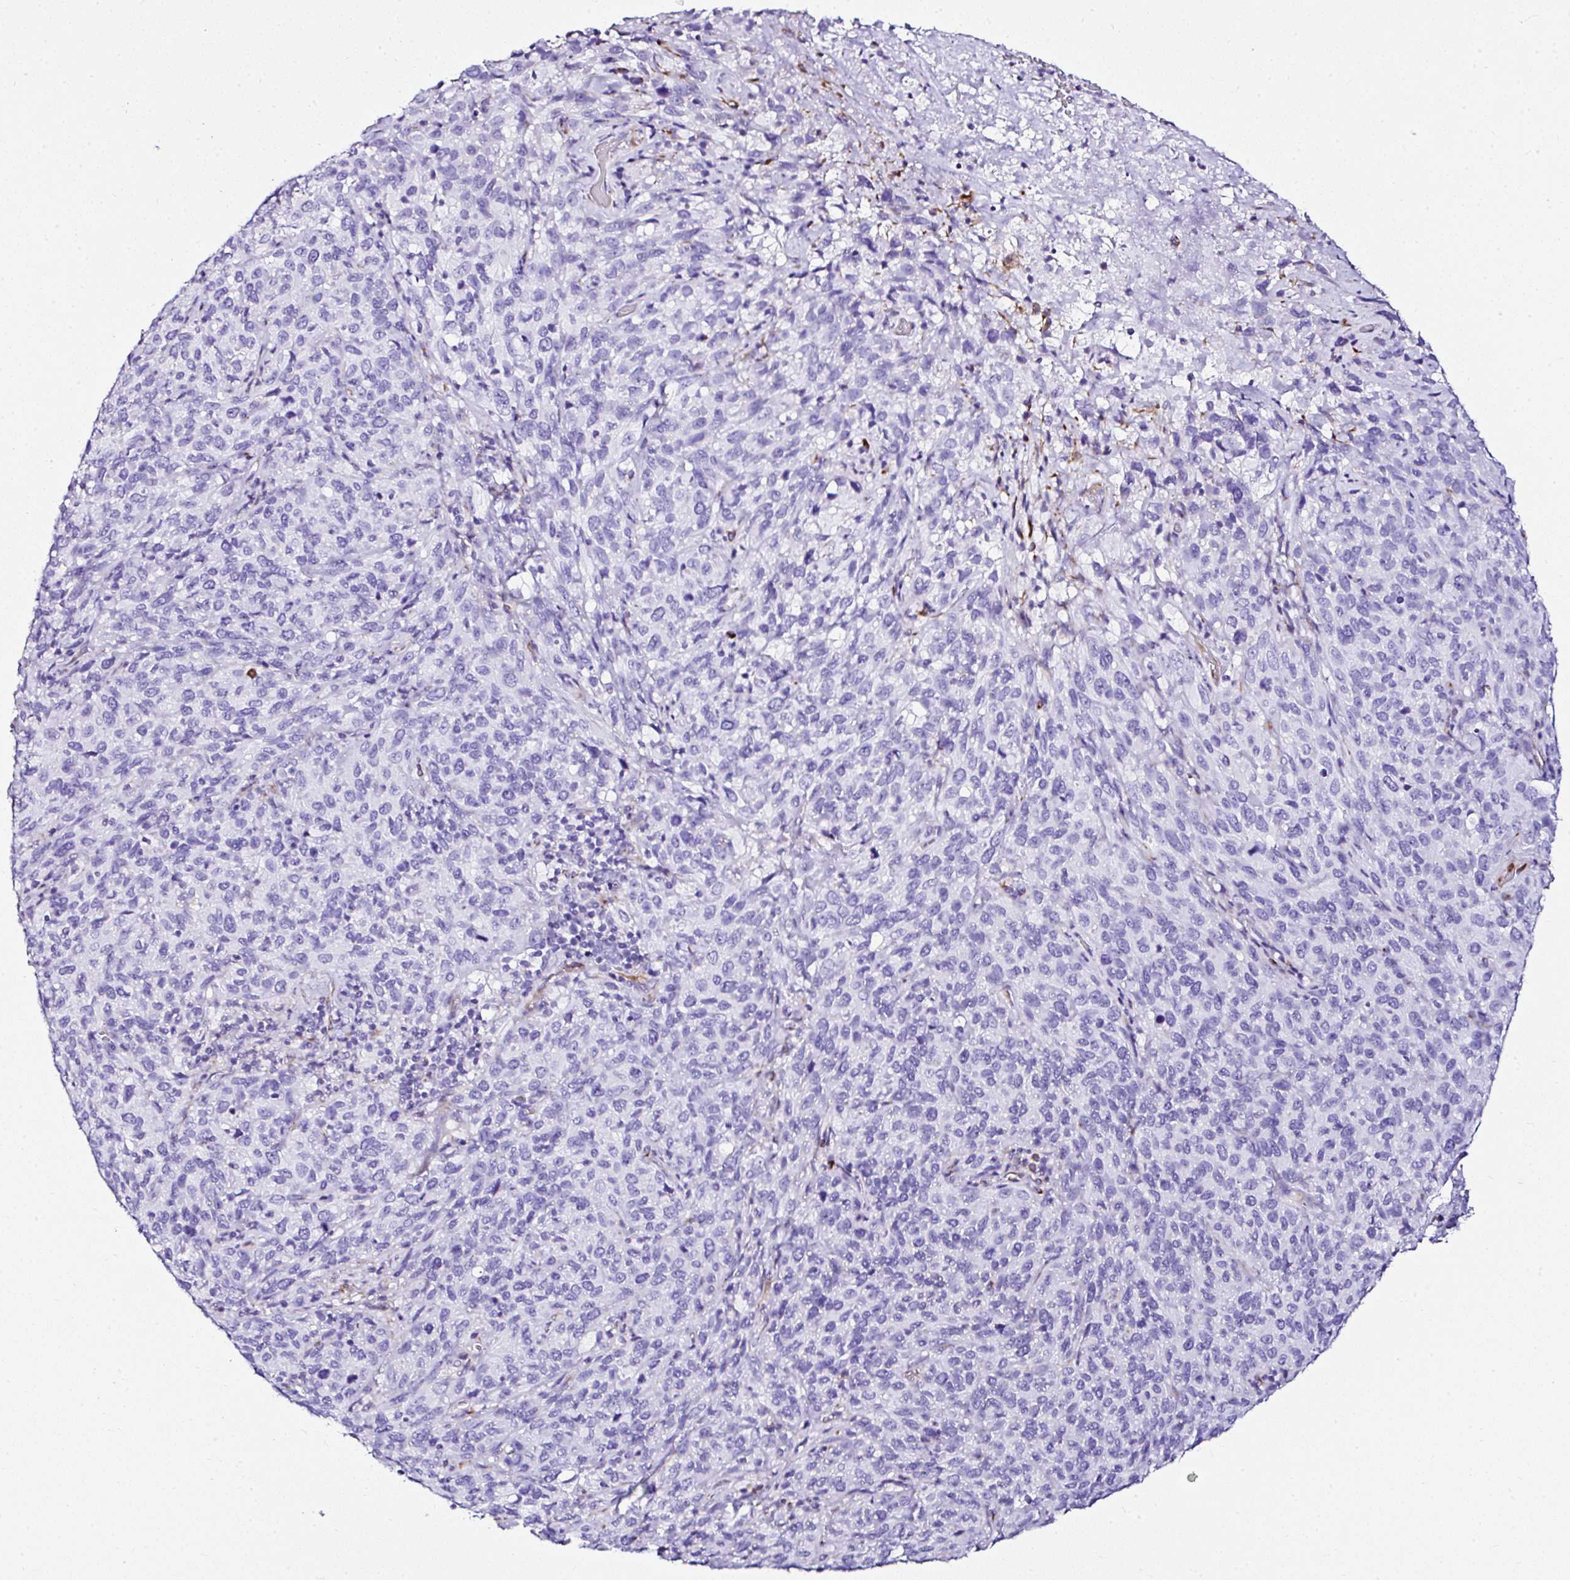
{"staining": {"intensity": "negative", "quantity": "none", "location": "none"}, "tissue": "cervical cancer", "cell_type": "Tumor cells", "image_type": "cancer", "snomed": [{"axis": "morphology", "description": "Squamous cell carcinoma, NOS"}, {"axis": "topography", "description": "Cervix"}], "caption": "DAB (3,3'-diaminobenzidine) immunohistochemical staining of cervical cancer (squamous cell carcinoma) shows no significant positivity in tumor cells.", "gene": "DEPDC5", "patient": {"sex": "female", "age": 51}}